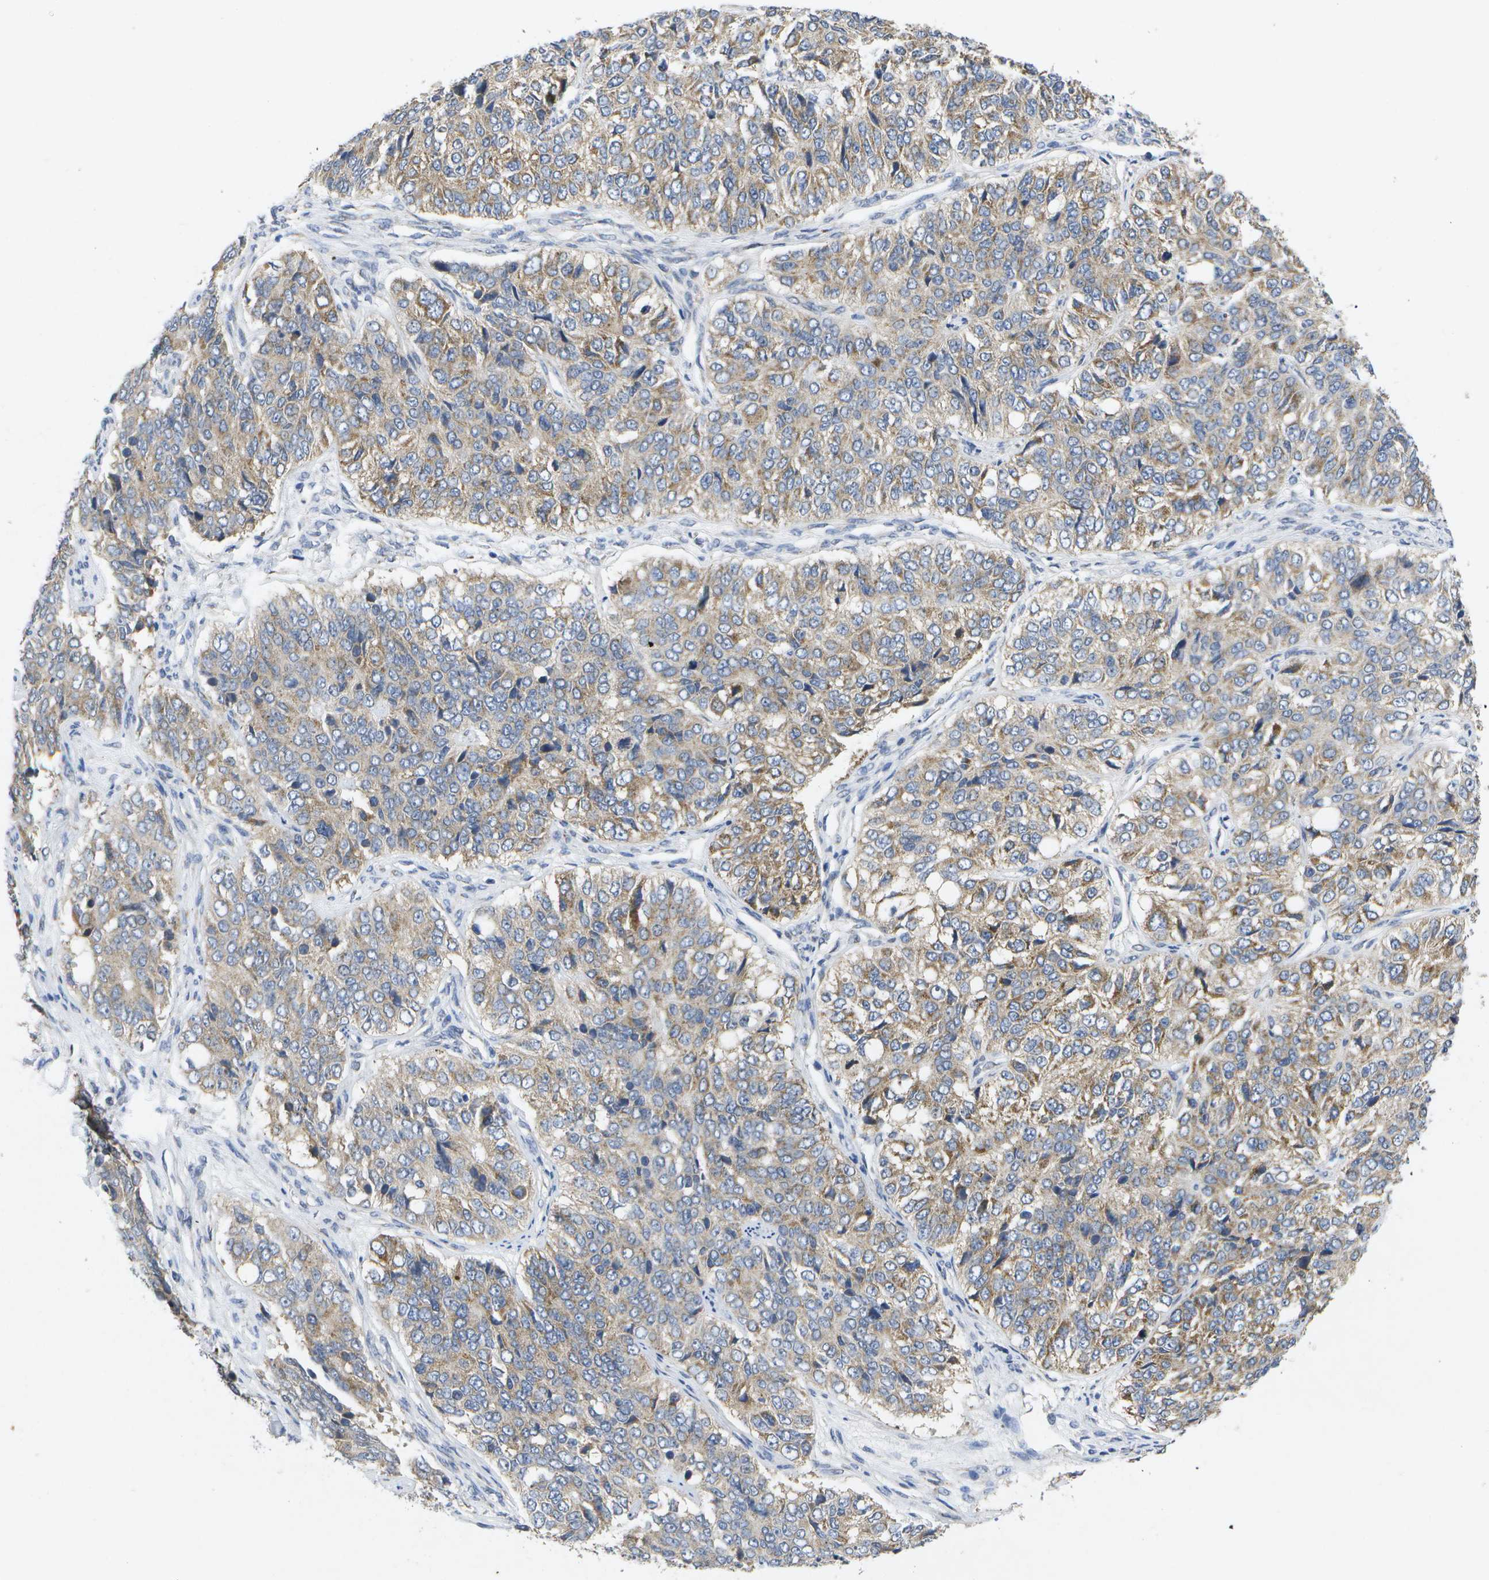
{"staining": {"intensity": "weak", "quantity": ">75%", "location": "cytoplasmic/membranous"}, "tissue": "ovarian cancer", "cell_type": "Tumor cells", "image_type": "cancer", "snomed": [{"axis": "morphology", "description": "Carcinoma, endometroid"}, {"axis": "topography", "description": "Ovary"}], "caption": "The image exhibits a brown stain indicating the presence of a protein in the cytoplasmic/membranous of tumor cells in ovarian endometroid carcinoma.", "gene": "KDELR1", "patient": {"sex": "female", "age": 51}}